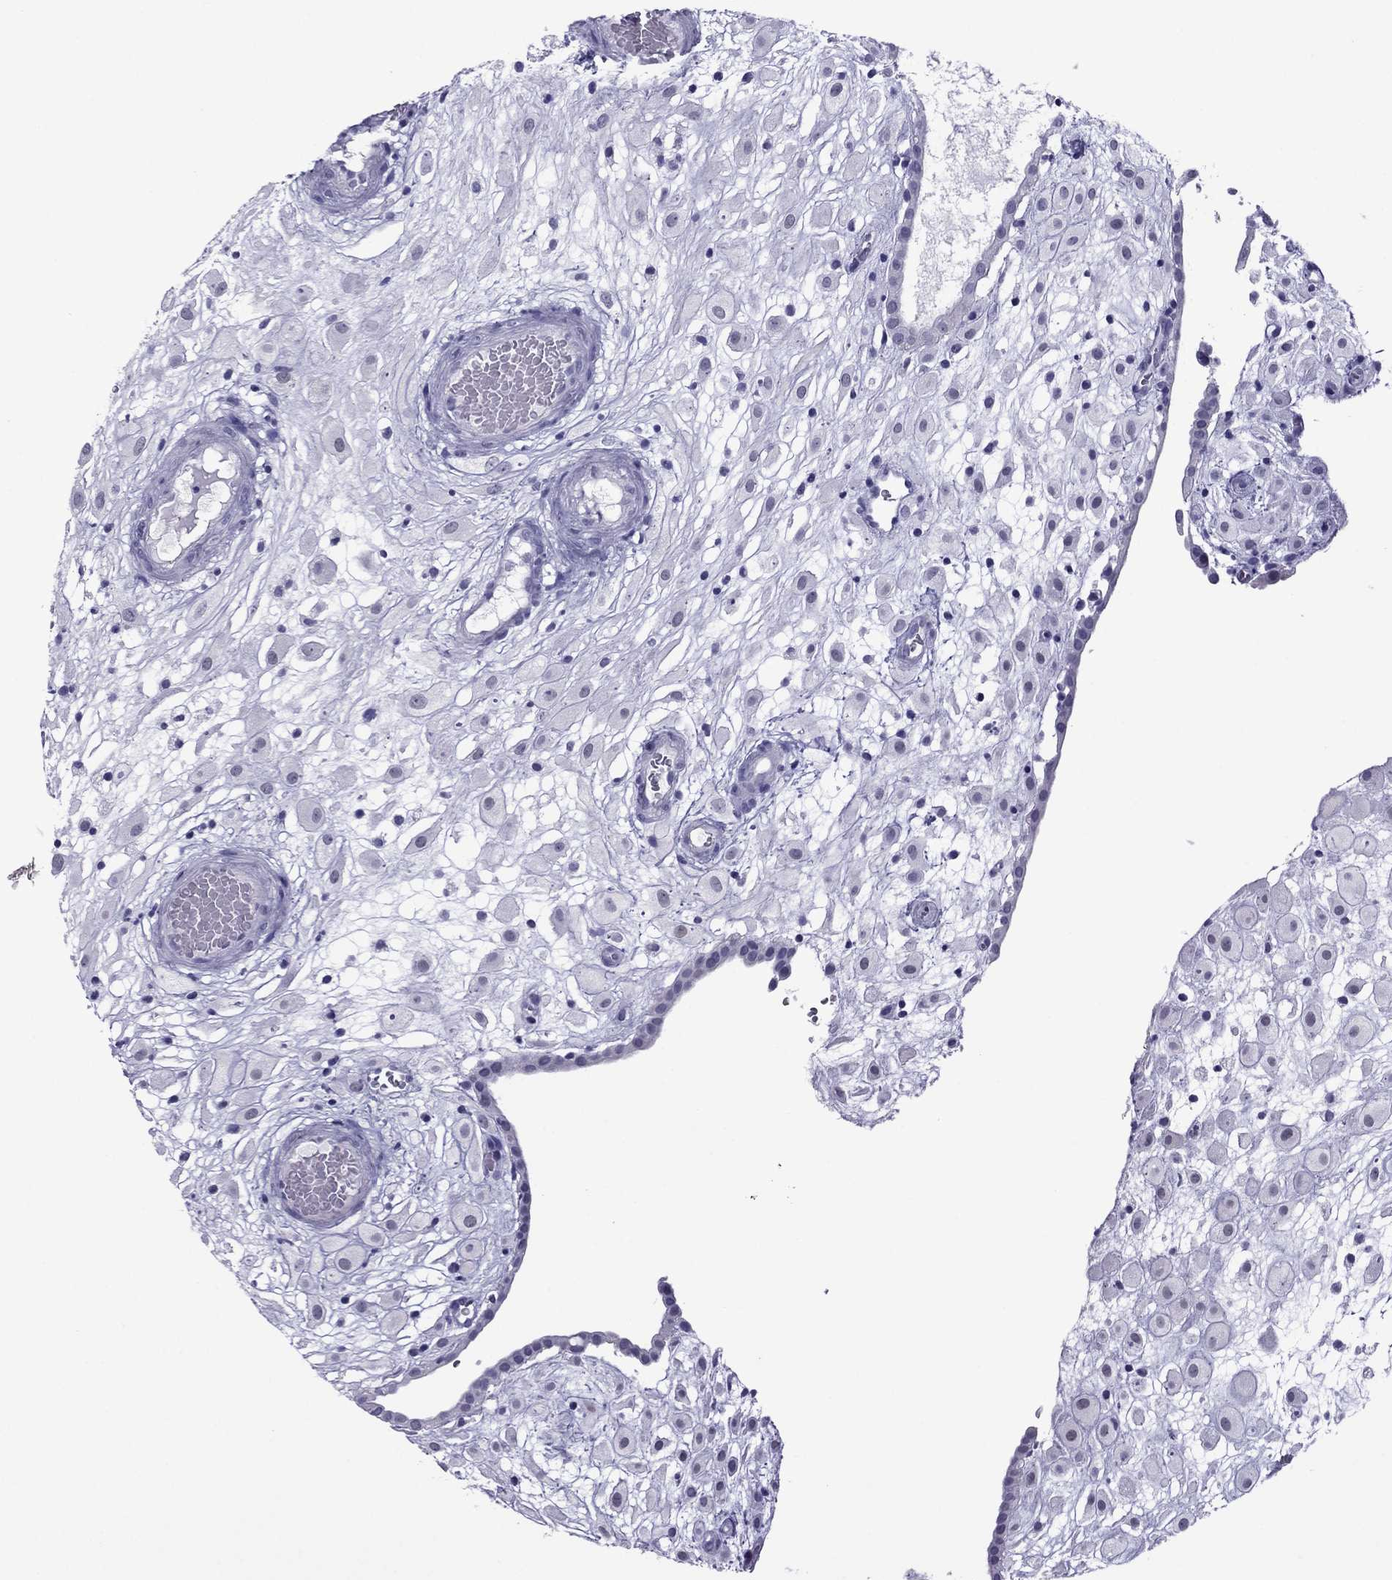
{"staining": {"intensity": "negative", "quantity": "none", "location": "none"}, "tissue": "placenta", "cell_type": "Decidual cells", "image_type": "normal", "snomed": [{"axis": "morphology", "description": "Normal tissue, NOS"}, {"axis": "topography", "description": "Placenta"}], "caption": "Immunohistochemistry (IHC) of unremarkable placenta demonstrates no expression in decidual cells.", "gene": "MYLK3", "patient": {"sex": "female", "age": 24}}